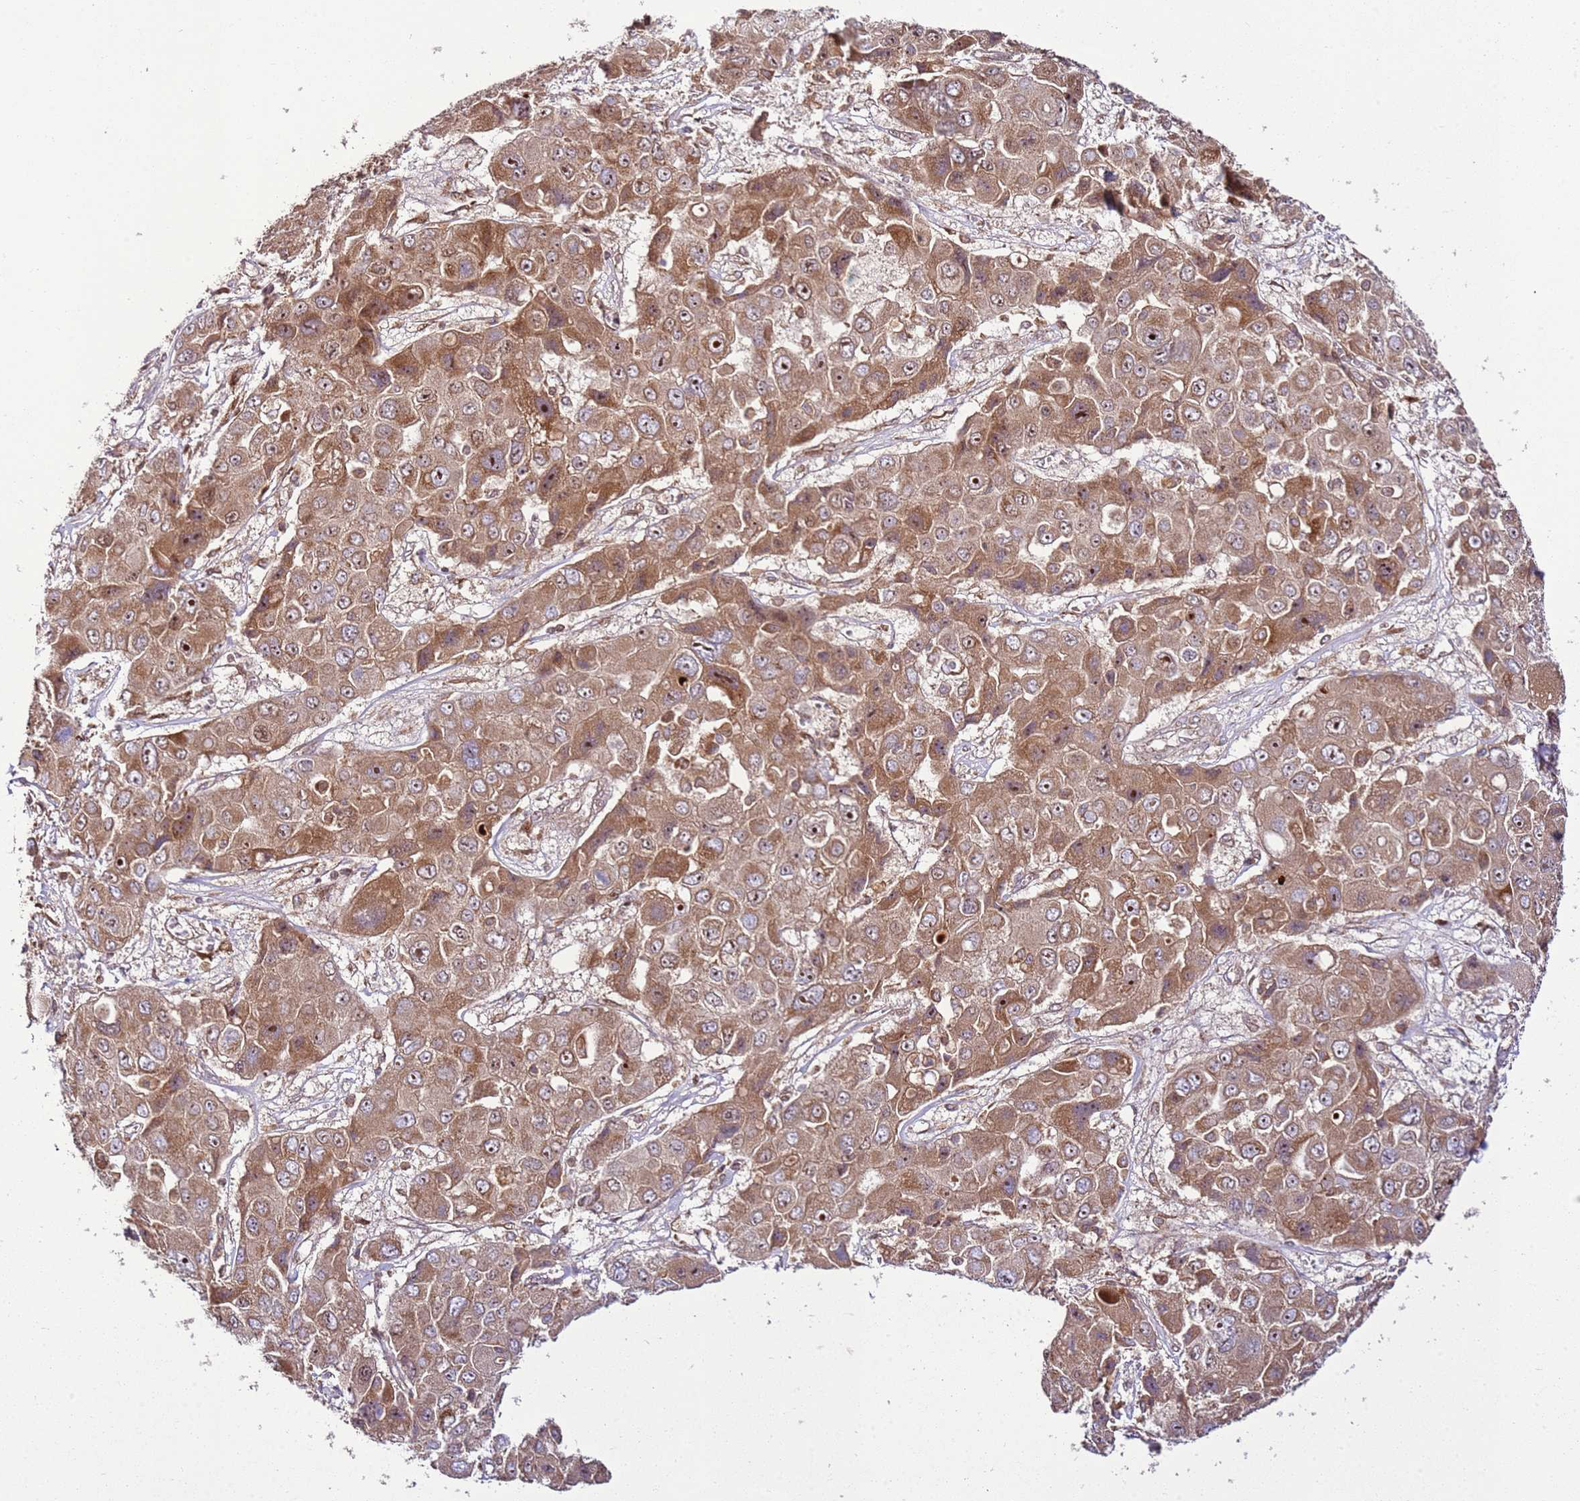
{"staining": {"intensity": "moderate", "quantity": ">75%", "location": "cytoplasmic/membranous,nuclear"}, "tissue": "liver cancer", "cell_type": "Tumor cells", "image_type": "cancer", "snomed": [{"axis": "morphology", "description": "Cholangiocarcinoma"}, {"axis": "topography", "description": "Liver"}], "caption": "Immunohistochemical staining of human liver cancer (cholangiocarcinoma) reveals medium levels of moderate cytoplasmic/membranous and nuclear positivity in about >75% of tumor cells. (DAB IHC with brightfield microscopy, high magnification).", "gene": "RASA3", "patient": {"sex": "male", "age": 67}}